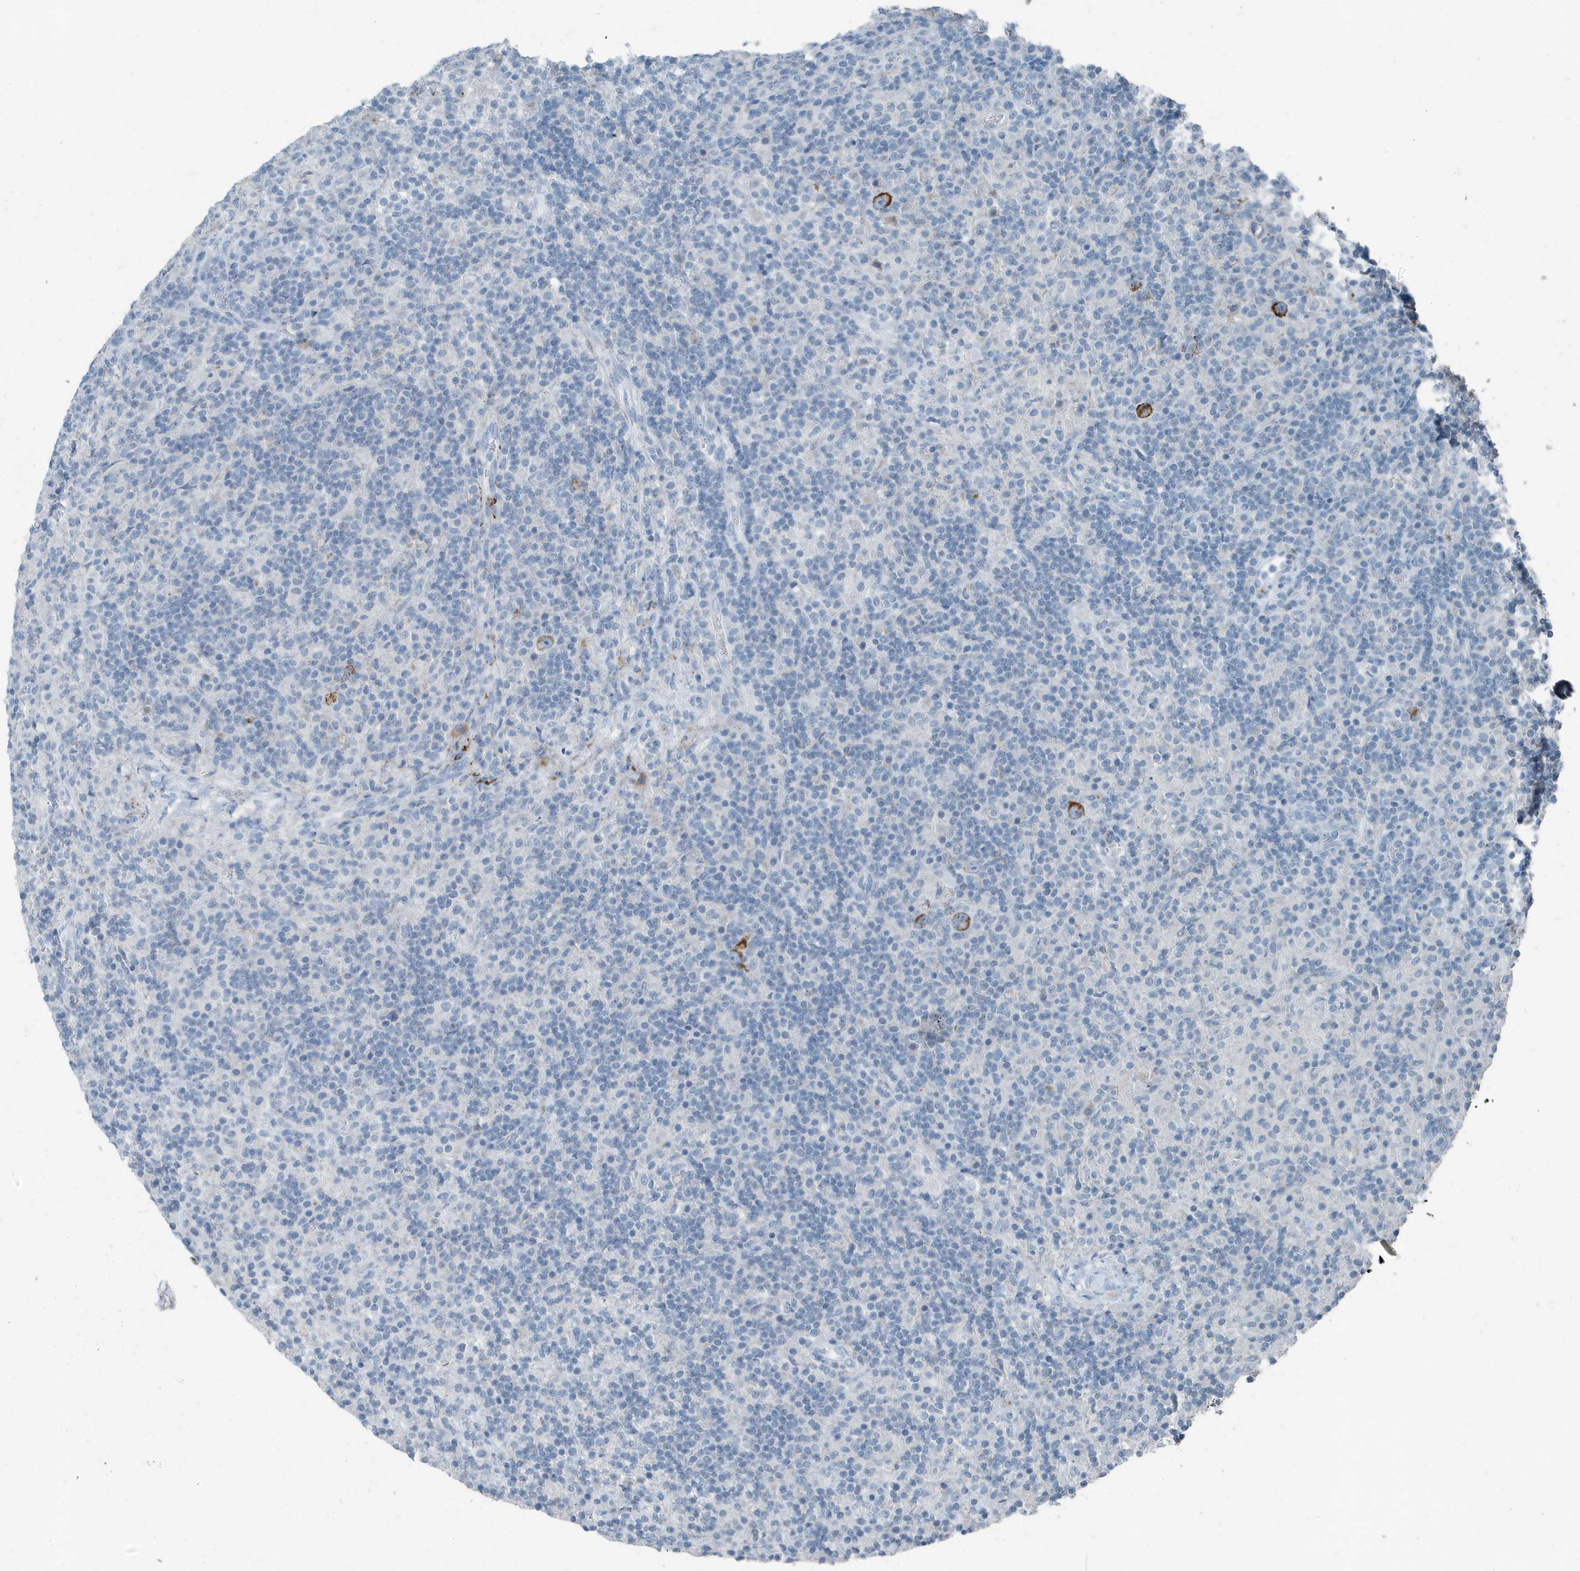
{"staining": {"intensity": "negative", "quantity": "none", "location": "none"}, "tissue": "lymphoma", "cell_type": "Tumor cells", "image_type": "cancer", "snomed": [{"axis": "morphology", "description": "Hodgkin's disease, NOS"}, {"axis": "topography", "description": "Lymph node"}], "caption": "Micrograph shows no protein staining in tumor cells of lymphoma tissue. (DAB (3,3'-diaminobenzidine) immunohistochemistry with hematoxylin counter stain).", "gene": "FAM162A", "patient": {"sex": "male", "age": 70}}